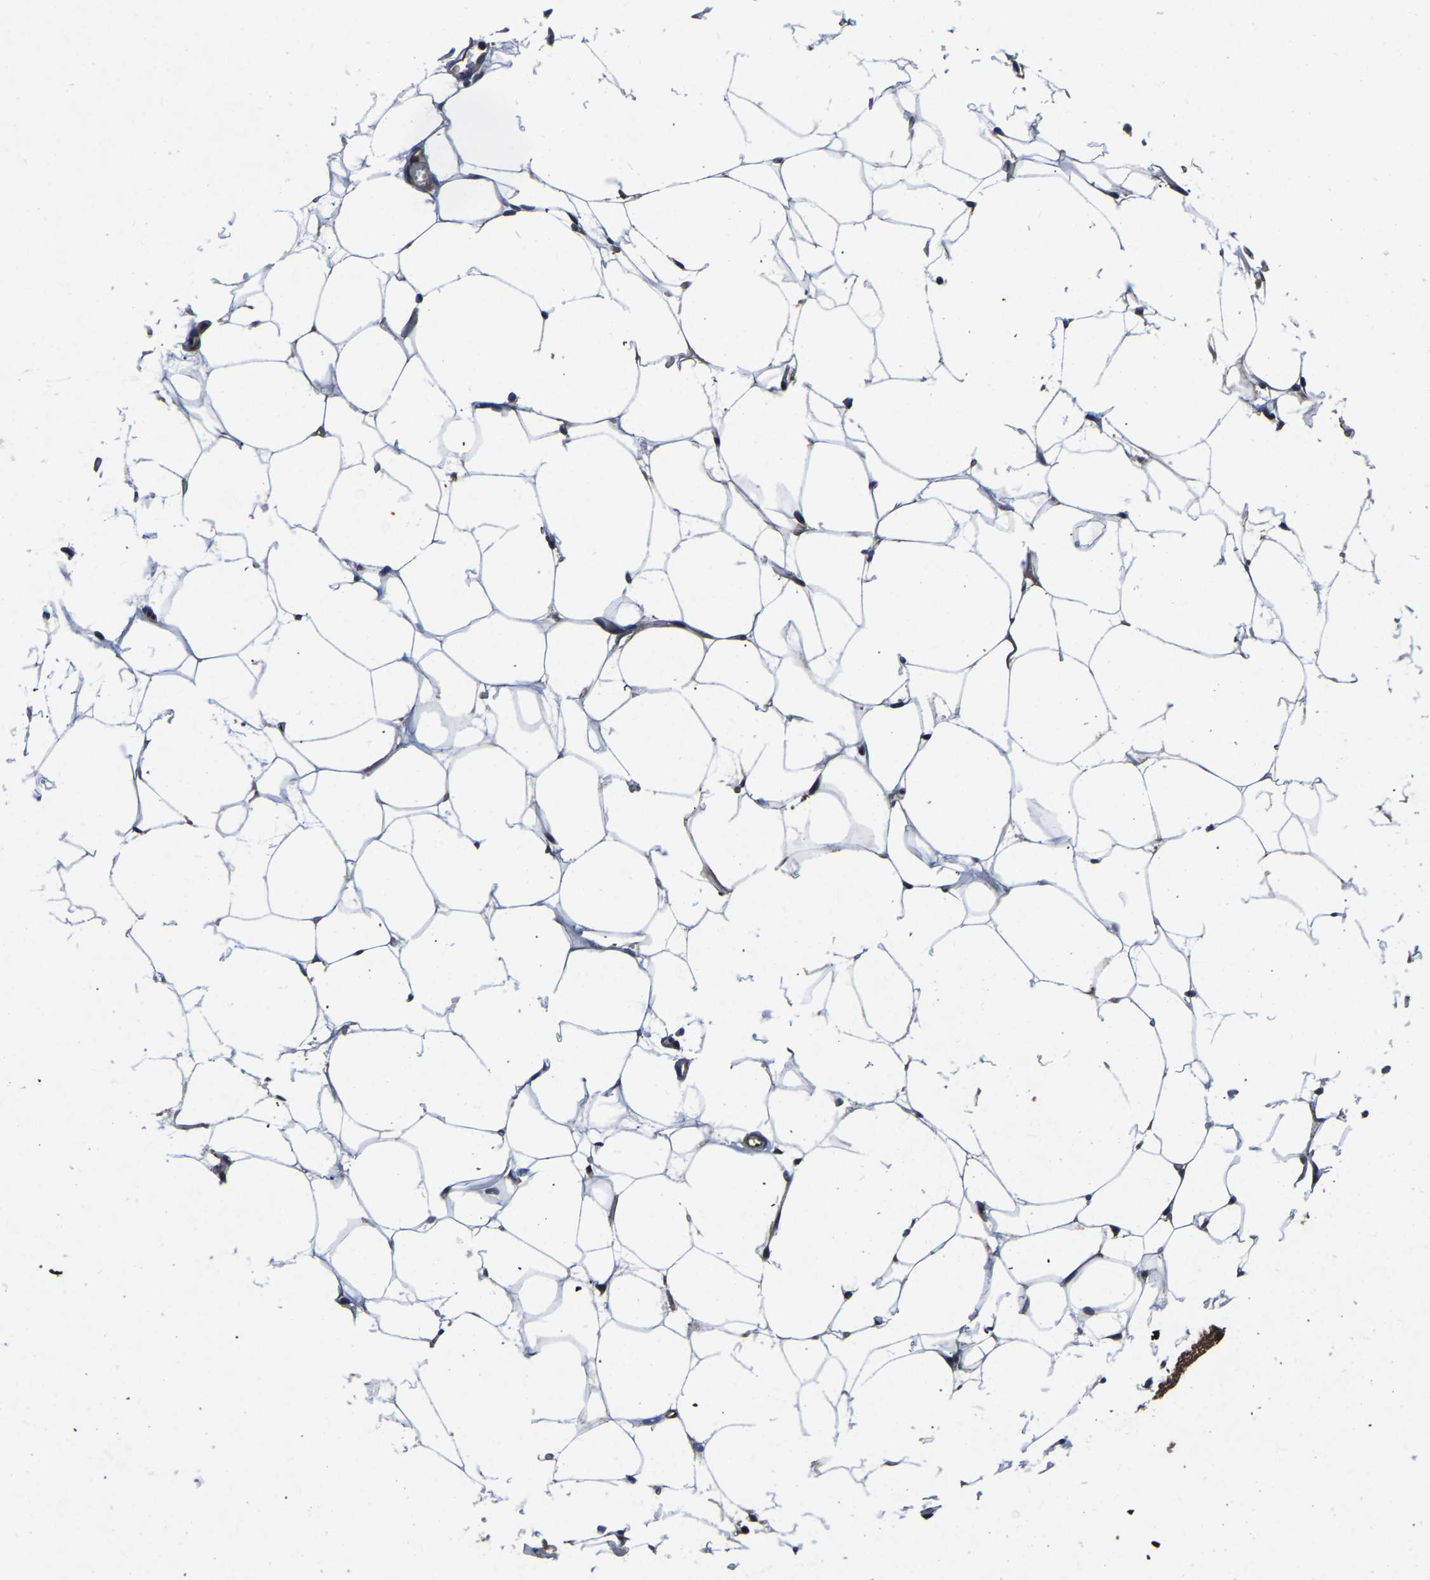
{"staining": {"intensity": "weak", "quantity": "25%-75%", "location": "cytoplasmic/membranous"}, "tissue": "adipose tissue", "cell_type": "Adipocytes", "image_type": "normal", "snomed": [{"axis": "morphology", "description": "Normal tissue, NOS"}, {"axis": "topography", "description": "Breast"}, {"axis": "topography", "description": "Soft tissue"}], "caption": "Weak cytoplasmic/membranous staining is identified in approximately 25%-75% of adipocytes in benign adipose tissue.", "gene": "FGD5", "patient": {"sex": "female", "age": 75}}